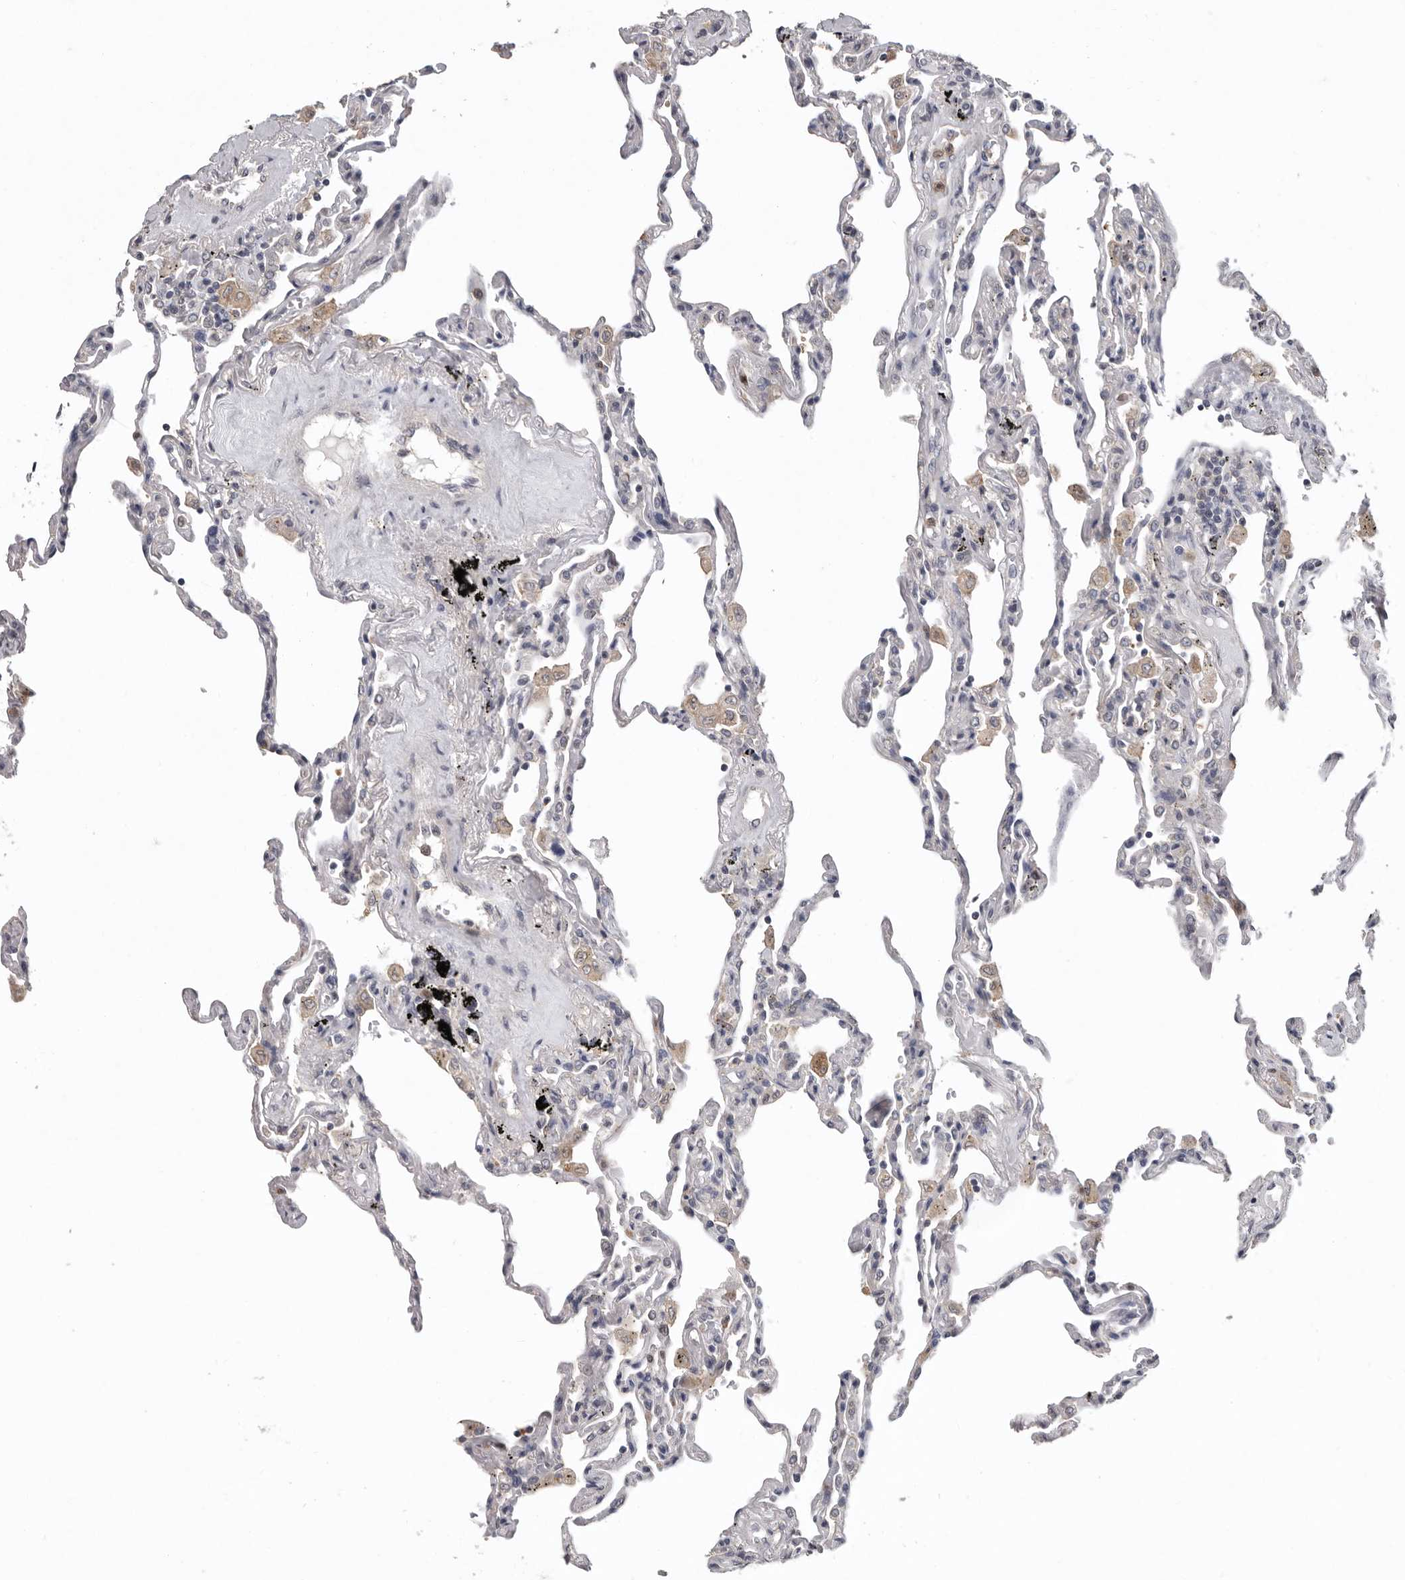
{"staining": {"intensity": "negative", "quantity": "none", "location": "none"}, "tissue": "lung", "cell_type": "Alveolar cells", "image_type": "normal", "snomed": [{"axis": "morphology", "description": "Normal tissue, NOS"}, {"axis": "topography", "description": "Lung"}], "caption": "This is a micrograph of immunohistochemistry (IHC) staining of normal lung, which shows no staining in alveolar cells.", "gene": "RALGPS2", "patient": {"sex": "male", "age": 59}}